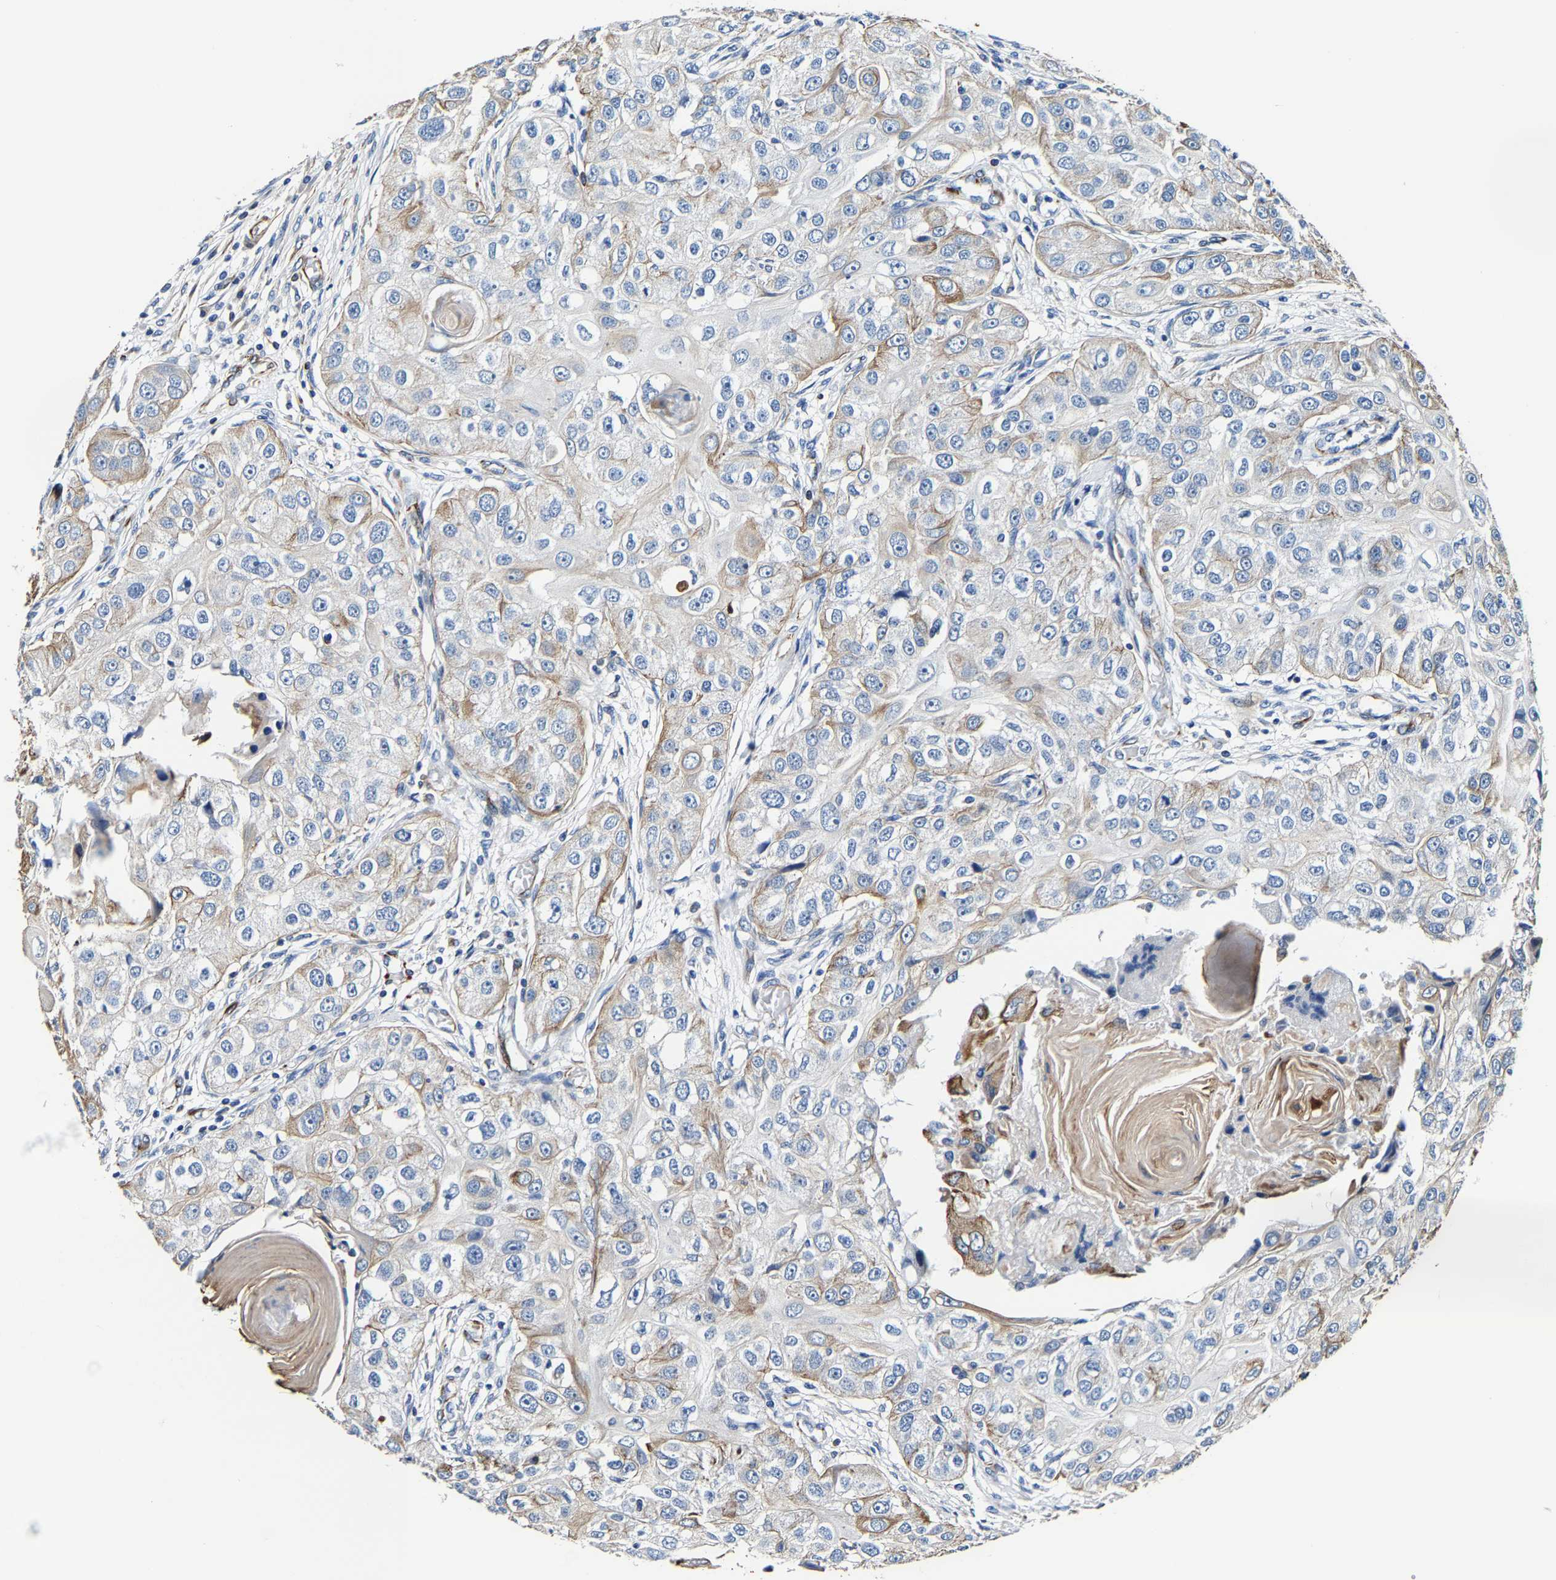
{"staining": {"intensity": "moderate", "quantity": "<25%", "location": "cytoplasmic/membranous"}, "tissue": "head and neck cancer", "cell_type": "Tumor cells", "image_type": "cancer", "snomed": [{"axis": "morphology", "description": "Normal tissue, NOS"}, {"axis": "morphology", "description": "Squamous cell carcinoma, NOS"}, {"axis": "topography", "description": "Skeletal muscle"}, {"axis": "topography", "description": "Head-Neck"}], "caption": "This micrograph exhibits immunohistochemistry staining of squamous cell carcinoma (head and neck), with low moderate cytoplasmic/membranous staining in approximately <25% of tumor cells.", "gene": "MMEL1", "patient": {"sex": "male", "age": 51}}